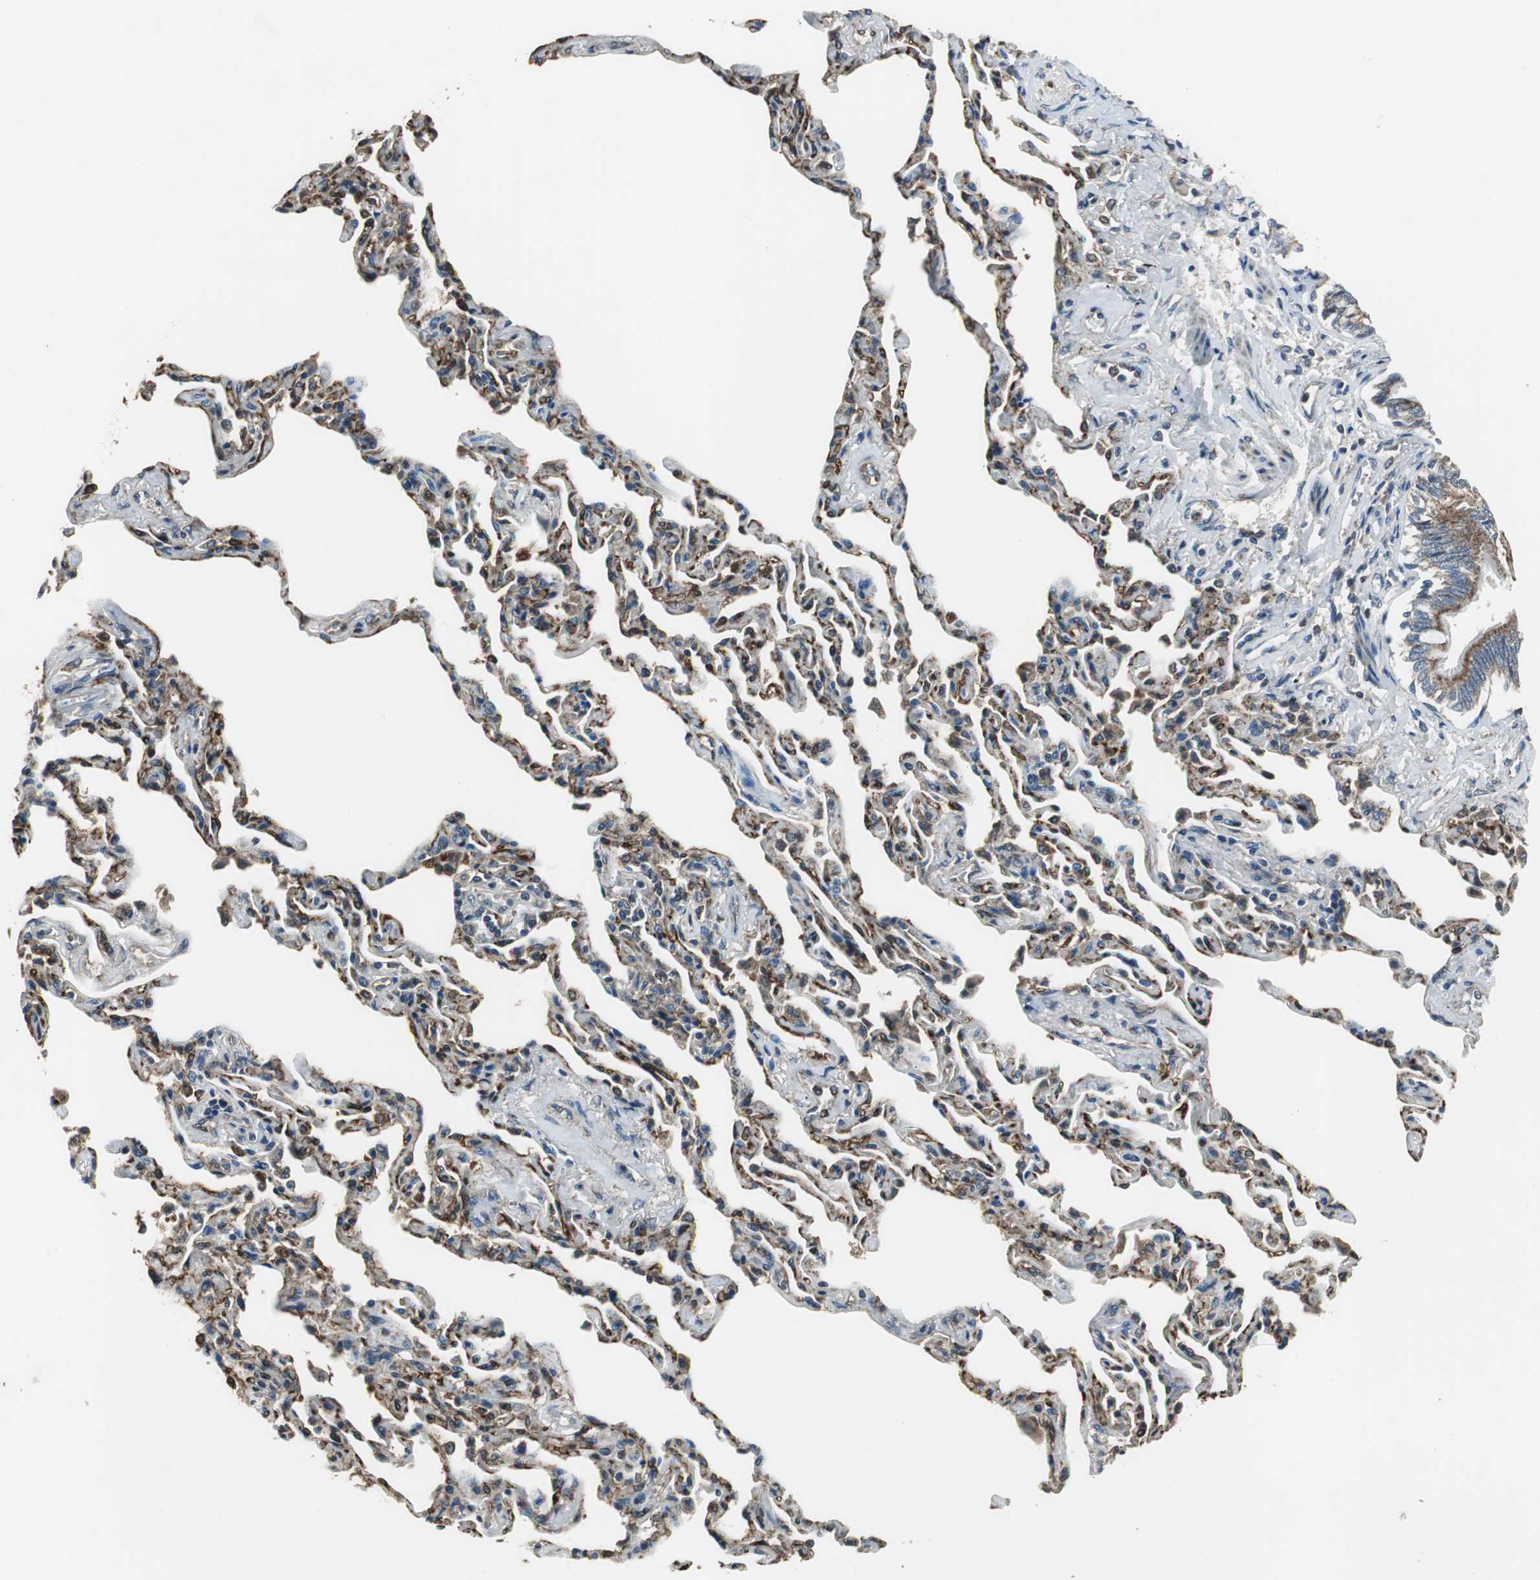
{"staining": {"intensity": "moderate", "quantity": ">75%", "location": "cytoplasmic/membranous"}, "tissue": "bronchus", "cell_type": "Respiratory epithelial cells", "image_type": "normal", "snomed": [{"axis": "morphology", "description": "Normal tissue, NOS"}, {"axis": "topography", "description": "Lung"}], "caption": "Protein staining of unremarkable bronchus reveals moderate cytoplasmic/membranous positivity in about >75% of respiratory epithelial cells. (brown staining indicates protein expression, while blue staining denotes nuclei).", "gene": "PI4KB", "patient": {"sex": "male", "age": 64}}